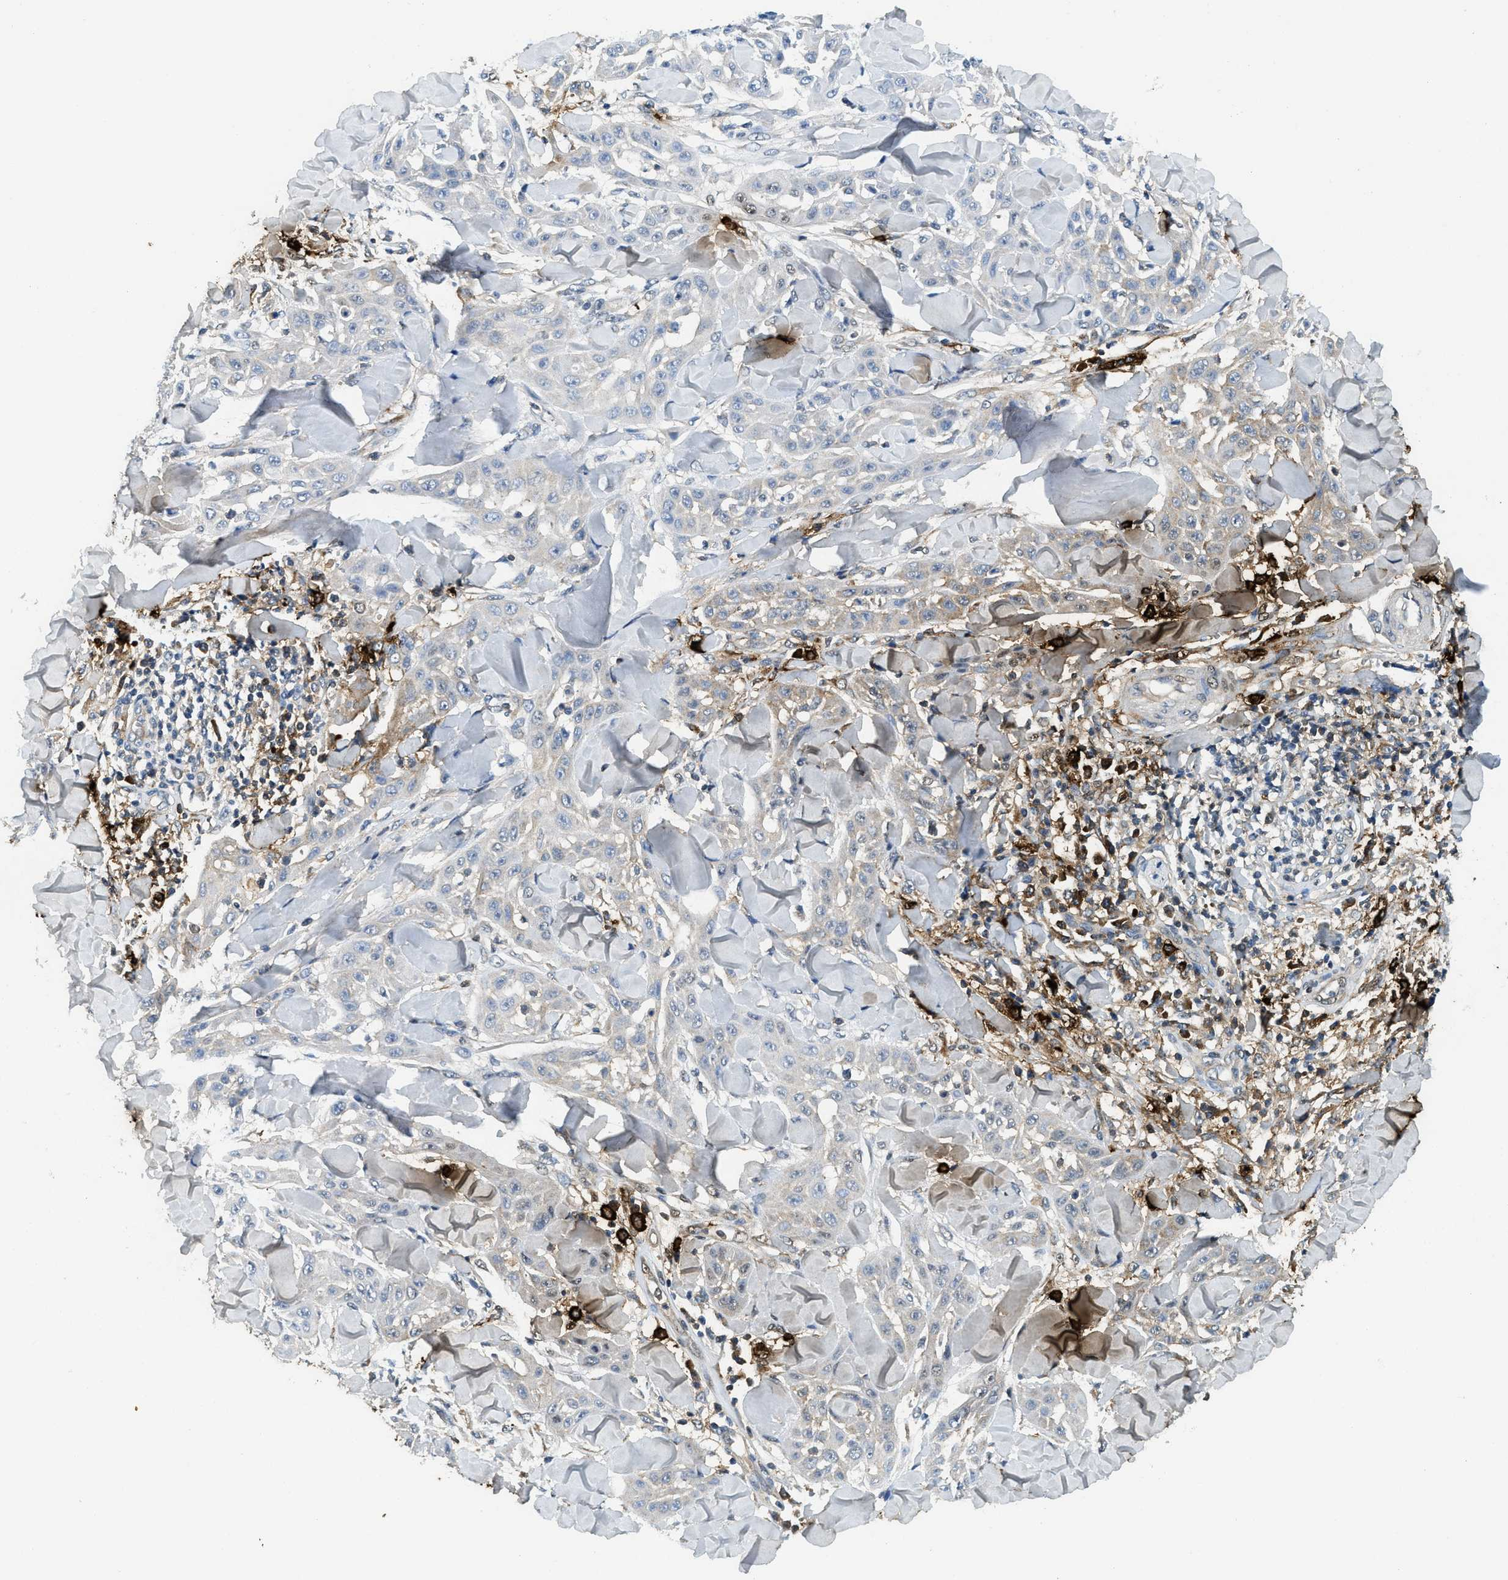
{"staining": {"intensity": "weak", "quantity": "<25%", "location": "cytoplasmic/membranous"}, "tissue": "skin cancer", "cell_type": "Tumor cells", "image_type": "cancer", "snomed": [{"axis": "morphology", "description": "Squamous cell carcinoma, NOS"}, {"axis": "topography", "description": "Skin"}], "caption": "High magnification brightfield microscopy of squamous cell carcinoma (skin) stained with DAB (3,3'-diaminobenzidine) (brown) and counterstained with hematoxylin (blue): tumor cells show no significant expression. (Stains: DAB IHC with hematoxylin counter stain, Microscopy: brightfield microscopy at high magnification).", "gene": "TPSAB1", "patient": {"sex": "male", "age": 24}}